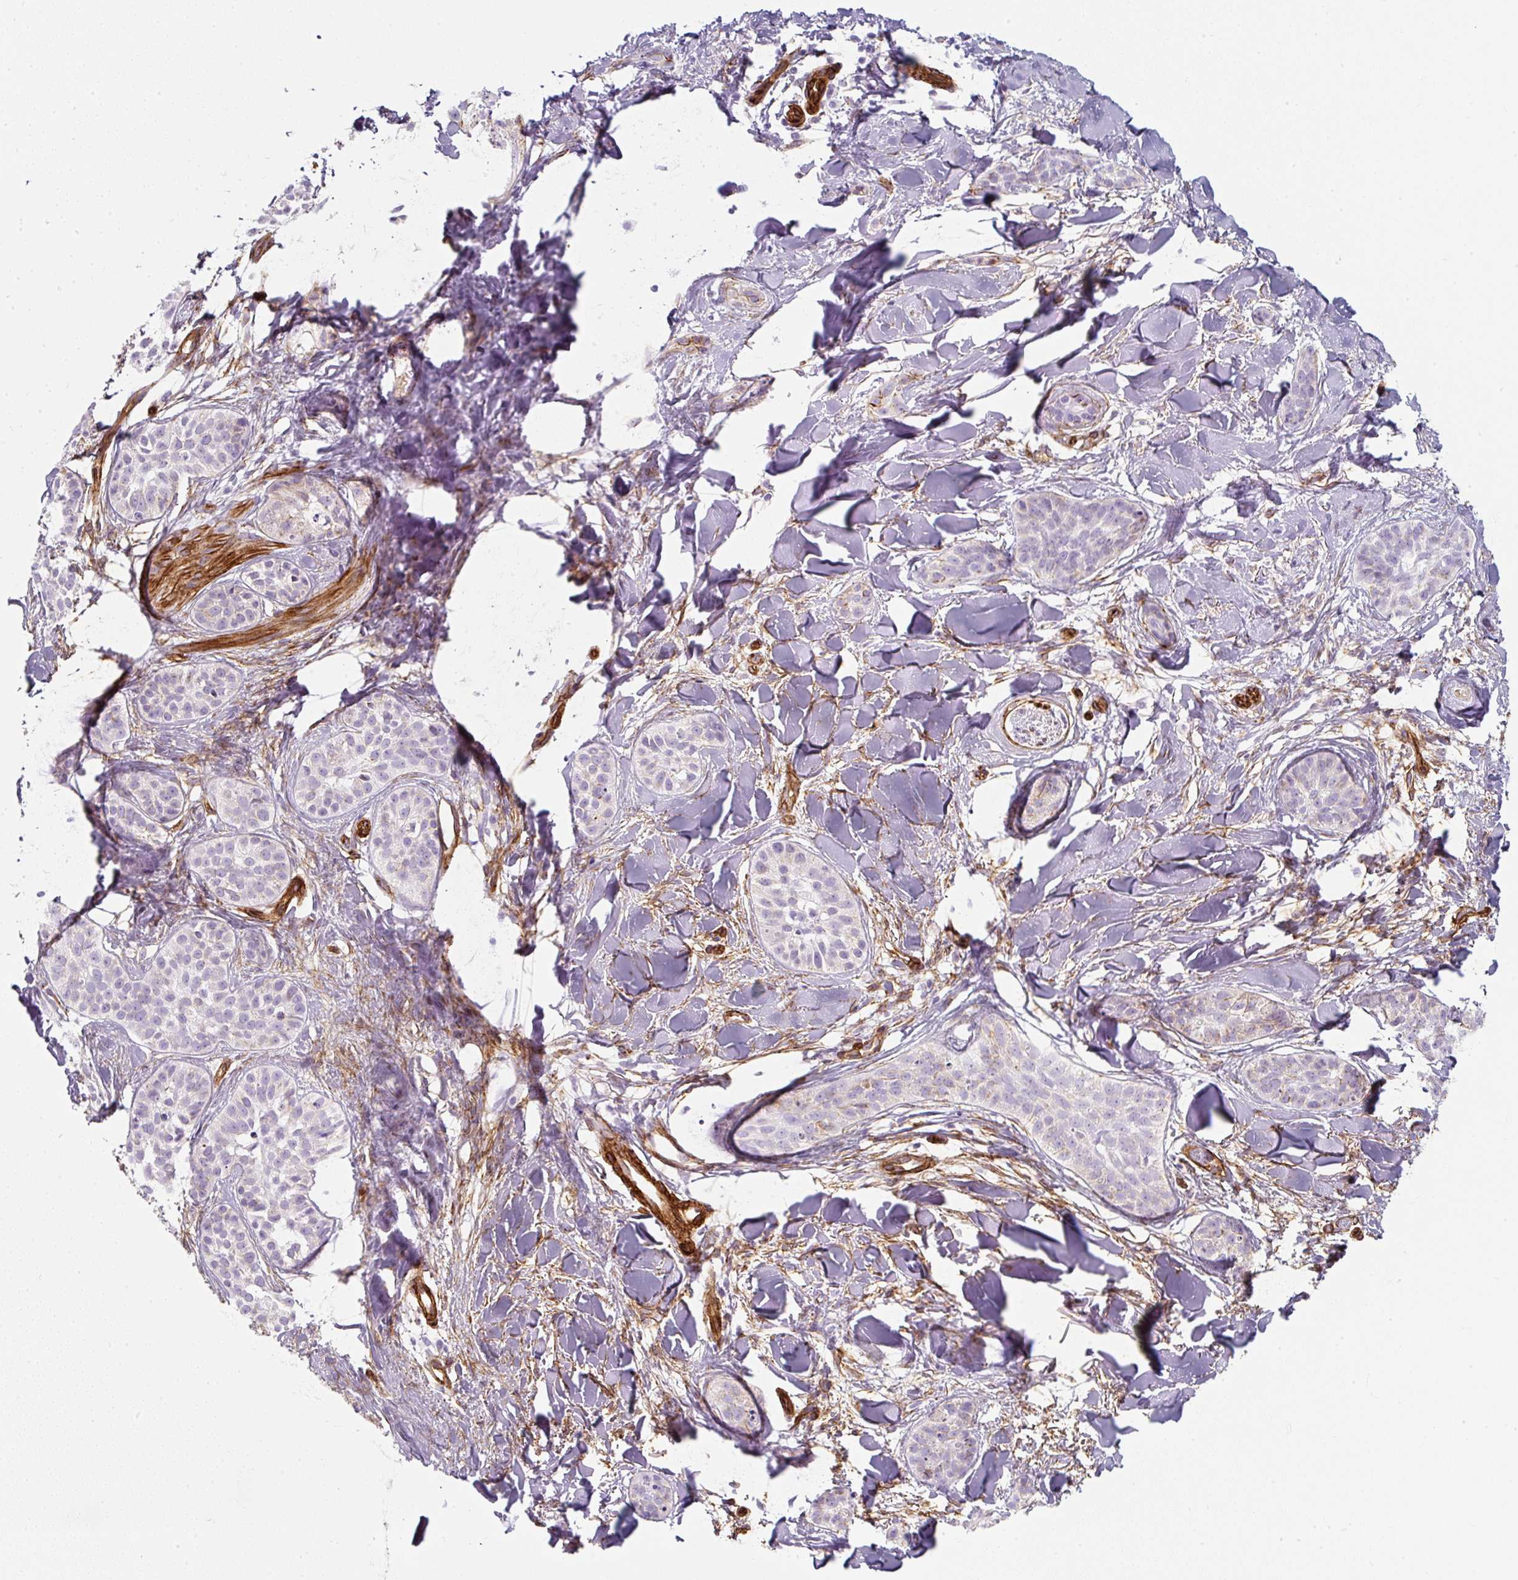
{"staining": {"intensity": "negative", "quantity": "none", "location": "none"}, "tissue": "skin cancer", "cell_type": "Tumor cells", "image_type": "cancer", "snomed": [{"axis": "morphology", "description": "Basal cell carcinoma"}, {"axis": "topography", "description": "Skin"}], "caption": "This is an immunohistochemistry (IHC) image of human skin cancer. There is no expression in tumor cells.", "gene": "CAVIN3", "patient": {"sex": "male", "age": 52}}